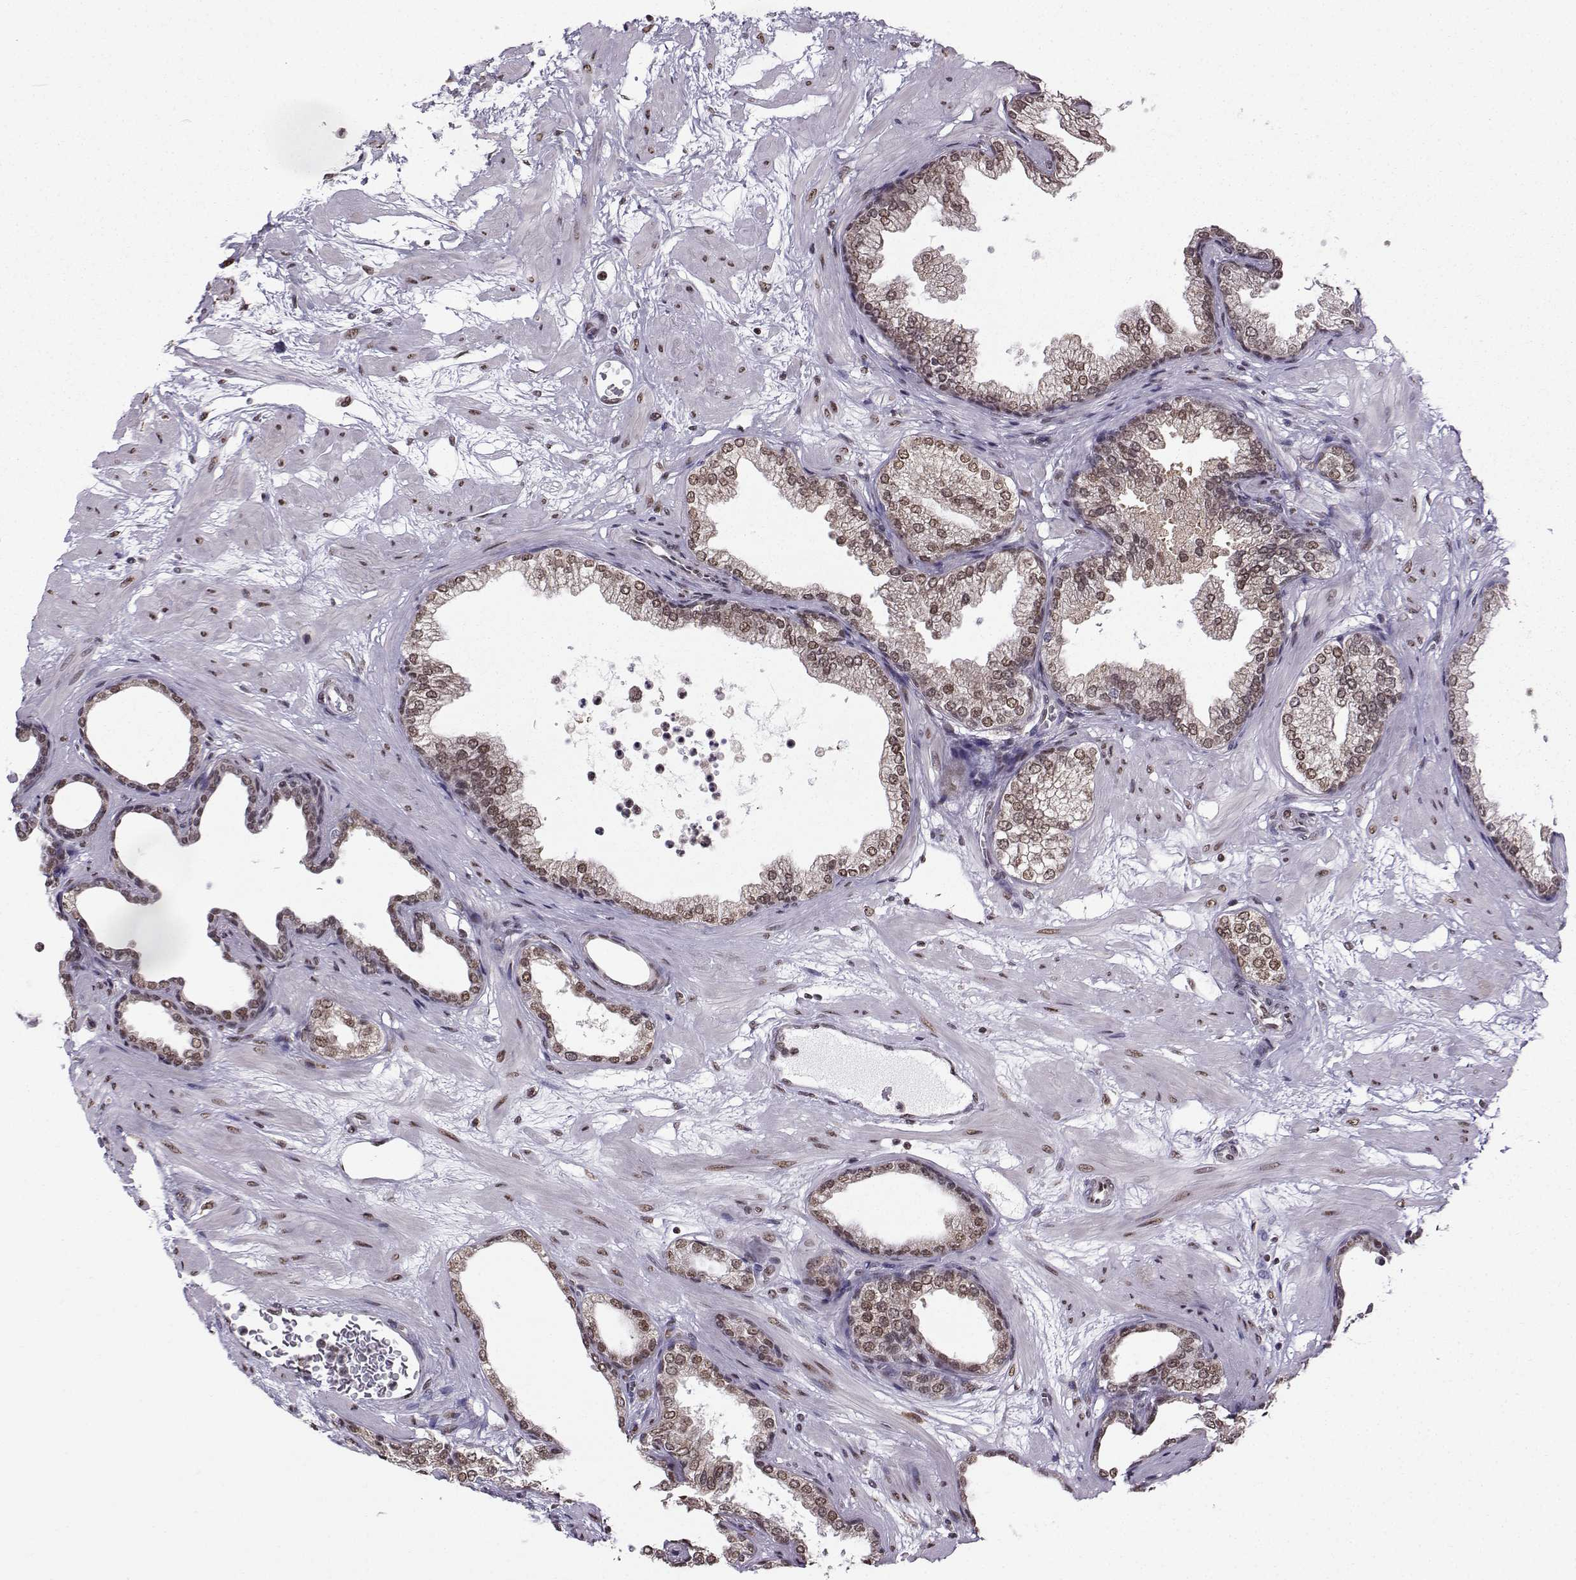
{"staining": {"intensity": "moderate", "quantity": "25%-75%", "location": "nuclear"}, "tissue": "prostate", "cell_type": "Glandular cells", "image_type": "normal", "snomed": [{"axis": "morphology", "description": "Normal tissue, NOS"}, {"axis": "topography", "description": "Prostate"}], "caption": "Prostate stained with immunohistochemistry (IHC) shows moderate nuclear staining in approximately 25%-75% of glandular cells.", "gene": "EZH1", "patient": {"sex": "male", "age": 37}}